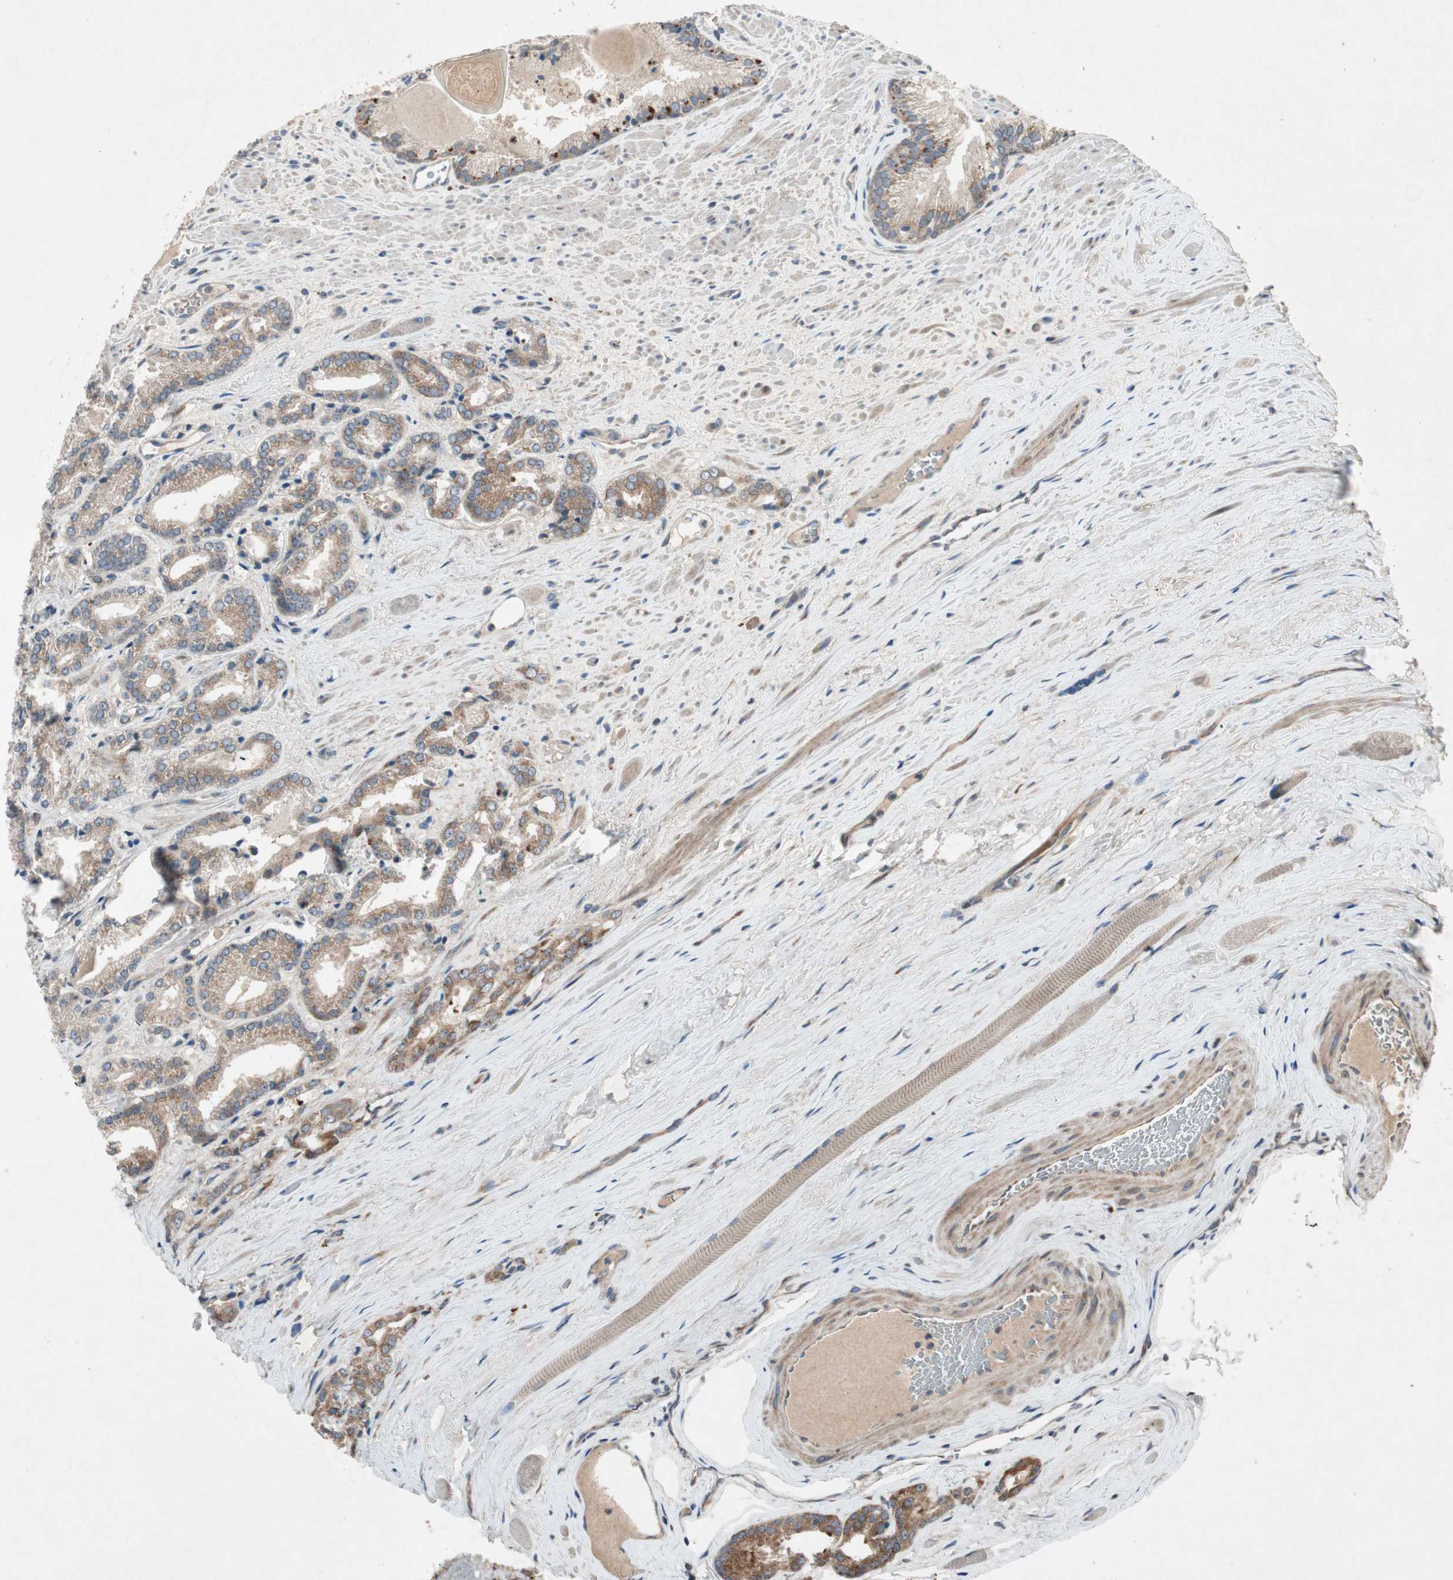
{"staining": {"intensity": "moderate", "quantity": ">75%", "location": "cytoplasmic/membranous"}, "tissue": "prostate cancer", "cell_type": "Tumor cells", "image_type": "cancer", "snomed": [{"axis": "morphology", "description": "Adenocarcinoma, Low grade"}, {"axis": "topography", "description": "Prostate"}], "caption": "DAB (3,3'-diaminobenzidine) immunohistochemical staining of human adenocarcinoma (low-grade) (prostate) displays moderate cytoplasmic/membranous protein staining in about >75% of tumor cells. (Brightfield microscopy of DAB IHC at high magnification).", "gene": "APOO", "patient": {"sex": "male", "age": 59}}